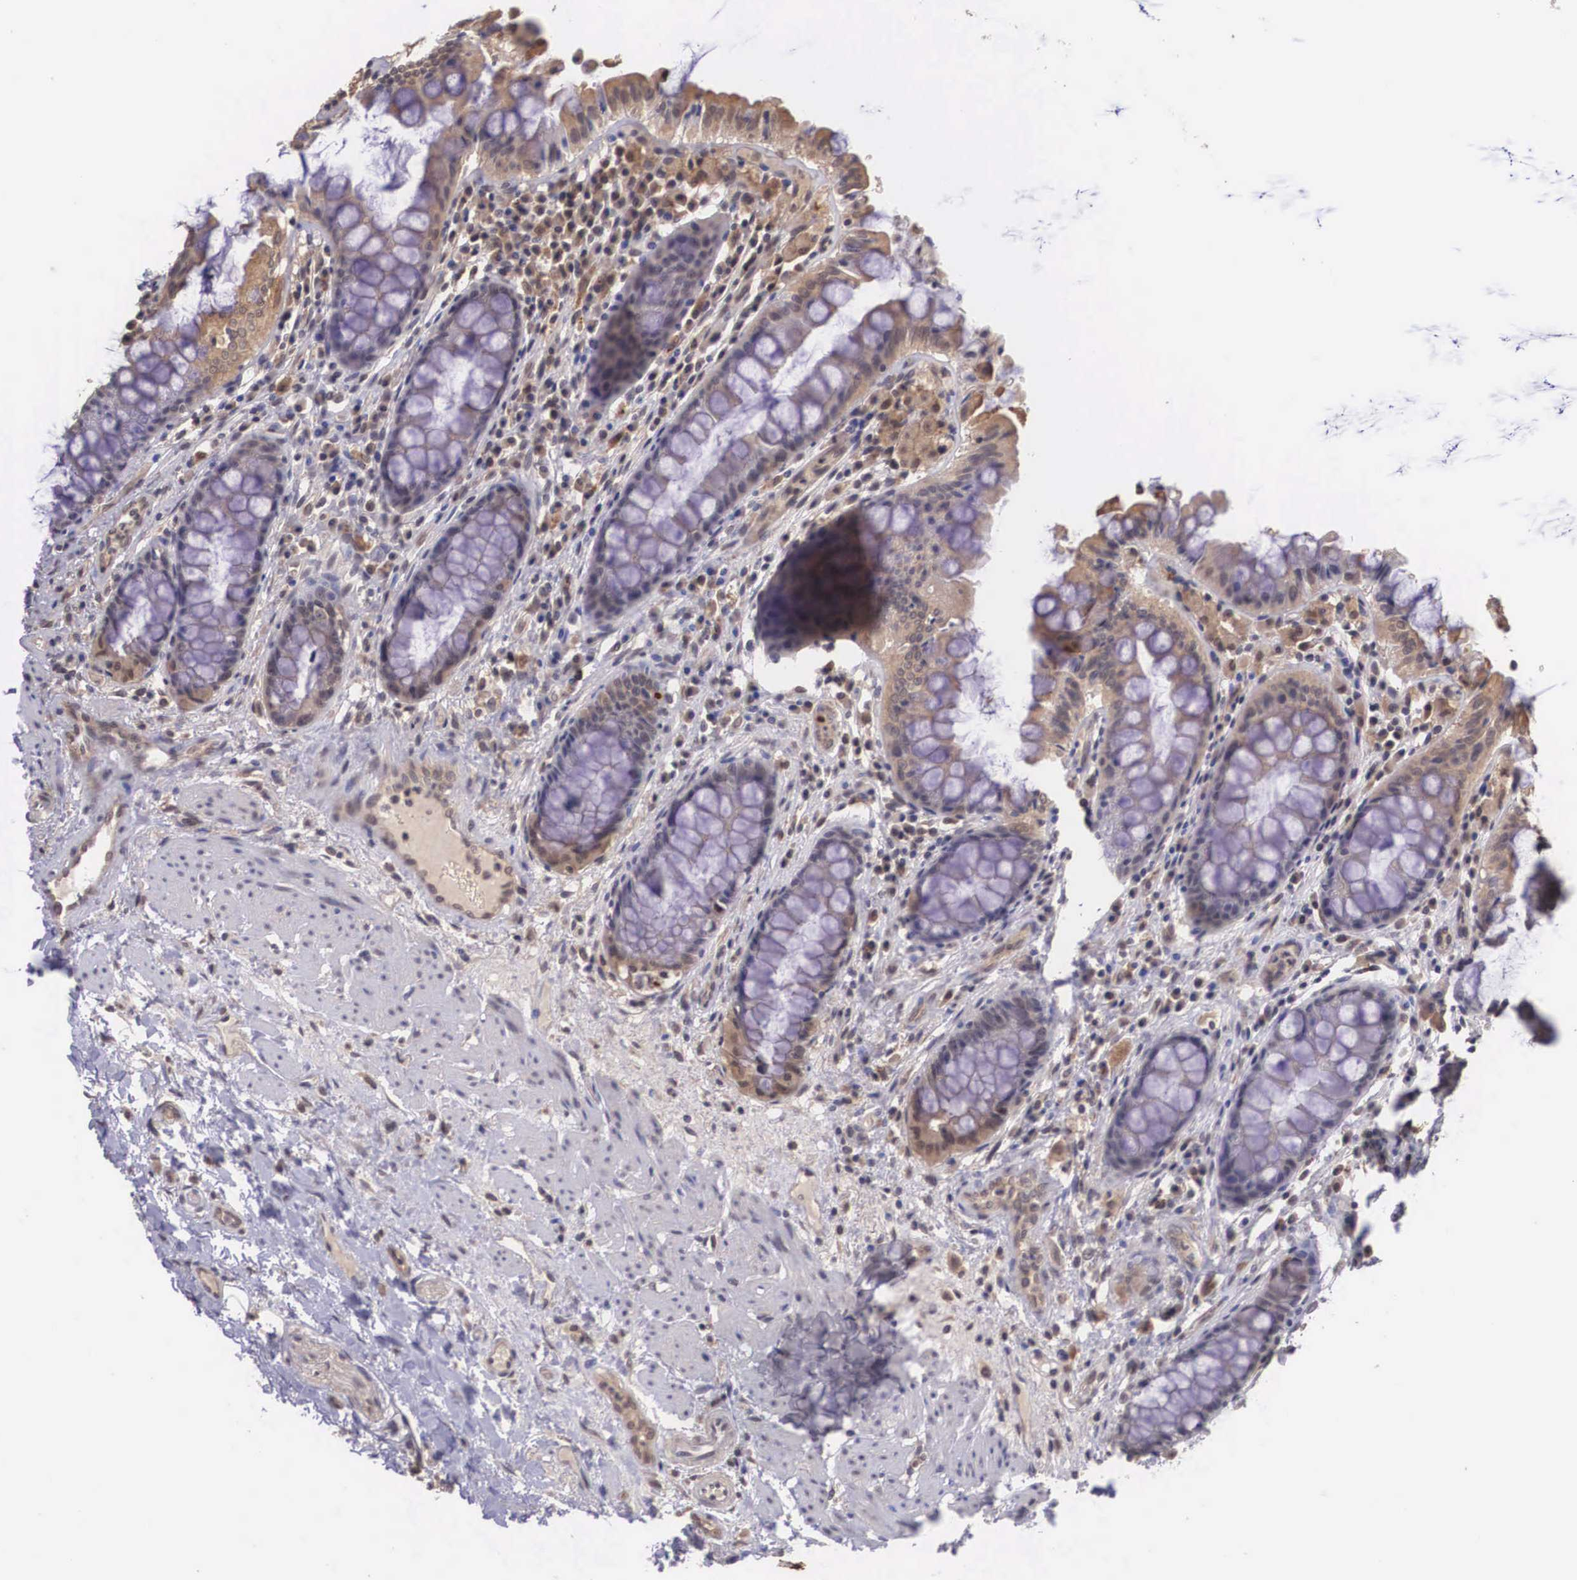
{"staining": {"intensity": "weak", "quantity": "<25%", "location": "cytoplasmic/membranous"}, "tissue": "rectum", "cell_type": "Glandular cells", "image_type": "normal", "snomed": [{"axis": "morphology", "description": "Normal tissue, NOS"}, {"axis": "topography", "description": "Rectum"}], "caption": "The image exhibits no staining of glandular cells in unremarkable rectum.", "gene": "VASH1", "patient": {"sex": "female", "age": 75}}